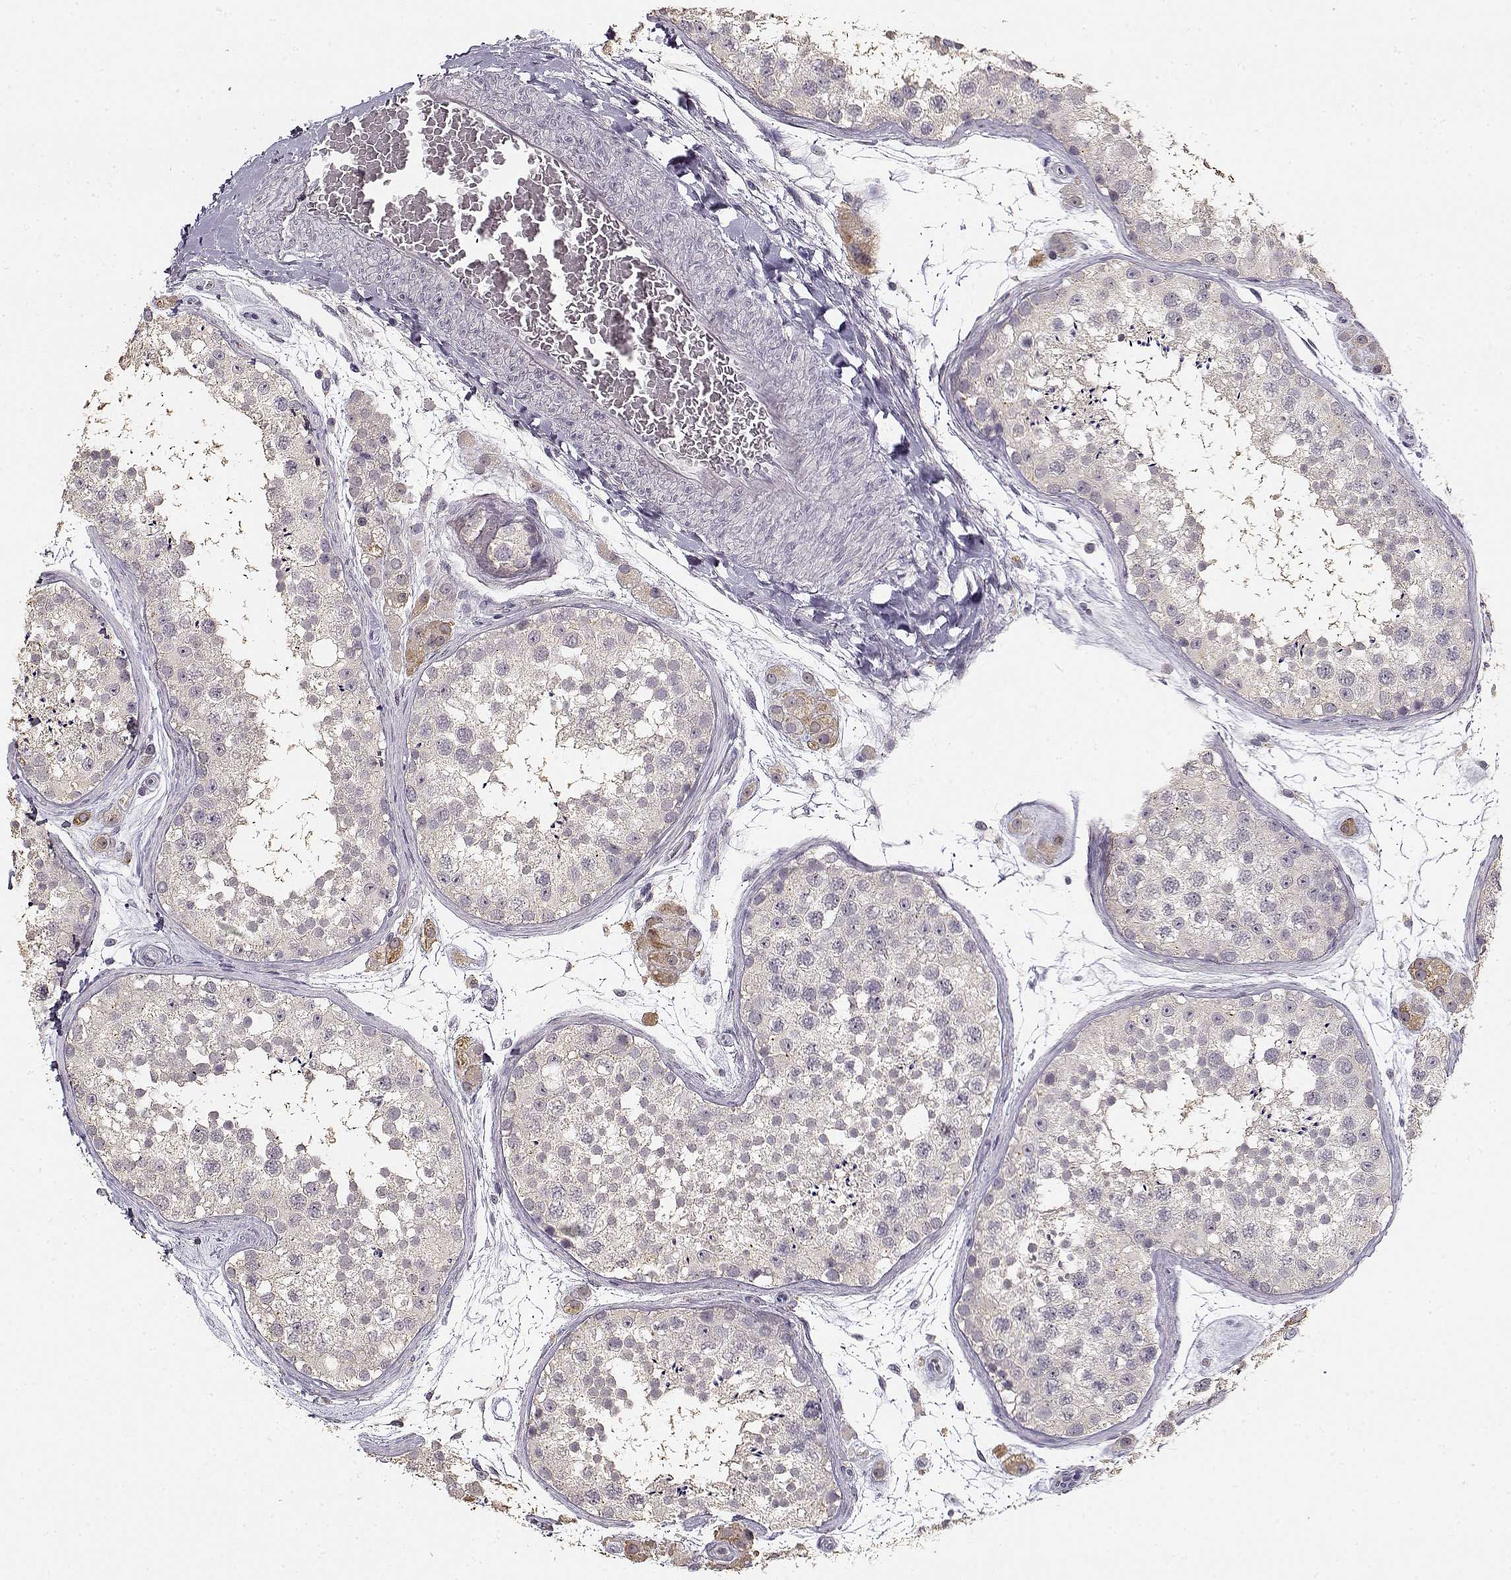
{"staining": {"intensity": "weak", "quantity": "<25%", "location": "cytoplasmic/membranous"}, "tissue": "testis", "cell_type": "Cells in seminiferous ducts", "image_type": "normal", "snomed": [{"axis": "morphology", "description": "Normal tissue, NOS"}, {"axis": "topography", "description": "Testis"}], "caption": "This image is of normal testis stained with immunohistochemistry (IHC) to label a protein in brown with the nuclei are counter-stained blue. There is no expression in cells in seminiferous ducts.", "gene": "UROC1", "patient": {"sex": "male", "age": 41}}